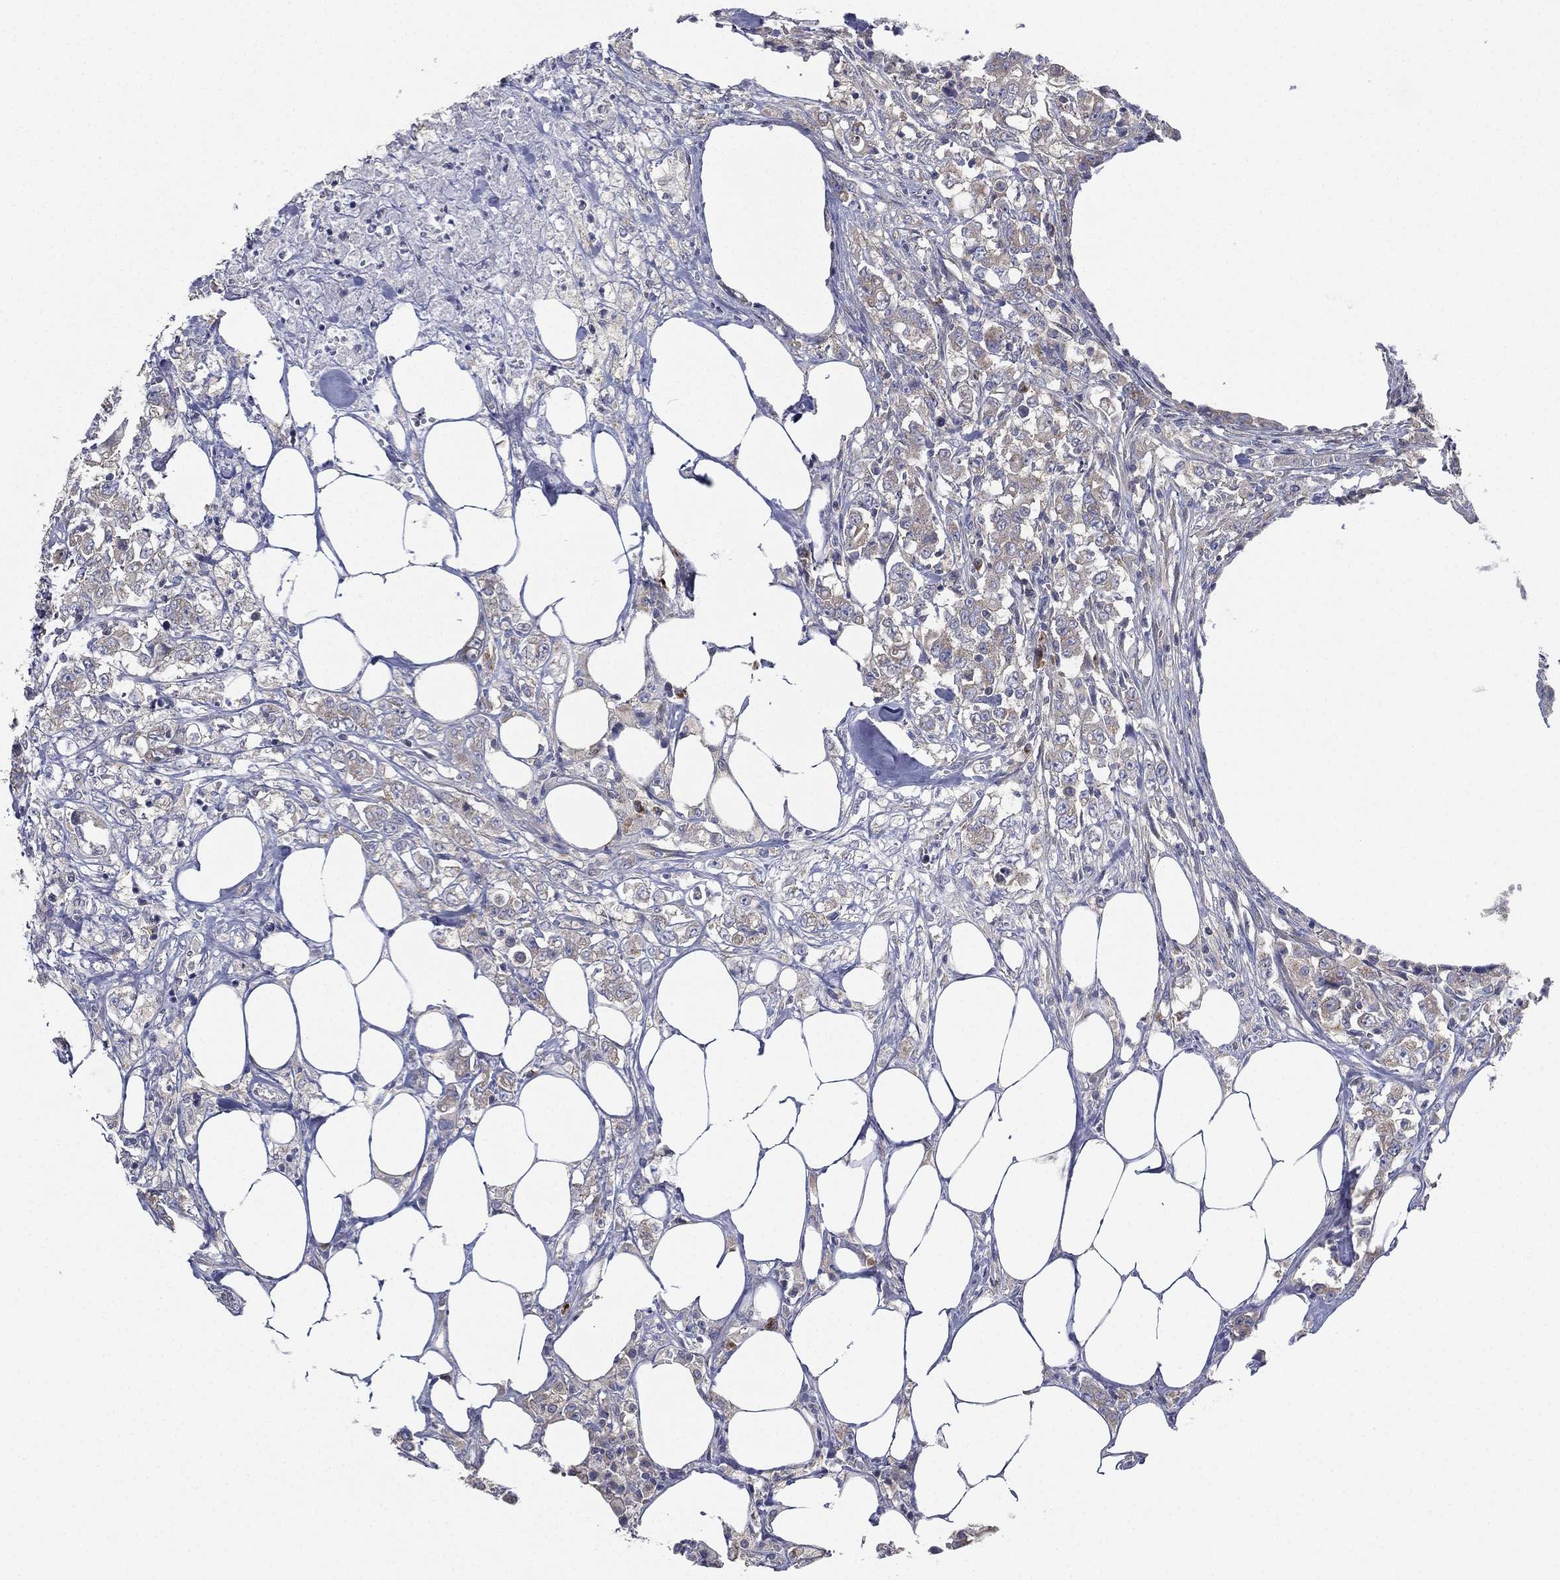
{"staining": {"intensity": "negative", "quantity": "none", "location": "none"}, "tissue": "colorectal cancer", "cell_type": "Tumor cells", "image_type": "cancer", "snomed": [{"axis": "morphology", "description": "Adenocarcinoma, NOS"}, {"axis": "topography", "description": "Colon"}], "caption": "Tumor cells are negative for protein expression in human colorectal cancer (adenocarcinoma).", "gene": "ATP8A2", "patient": {"sex": "female", "age": 48}}